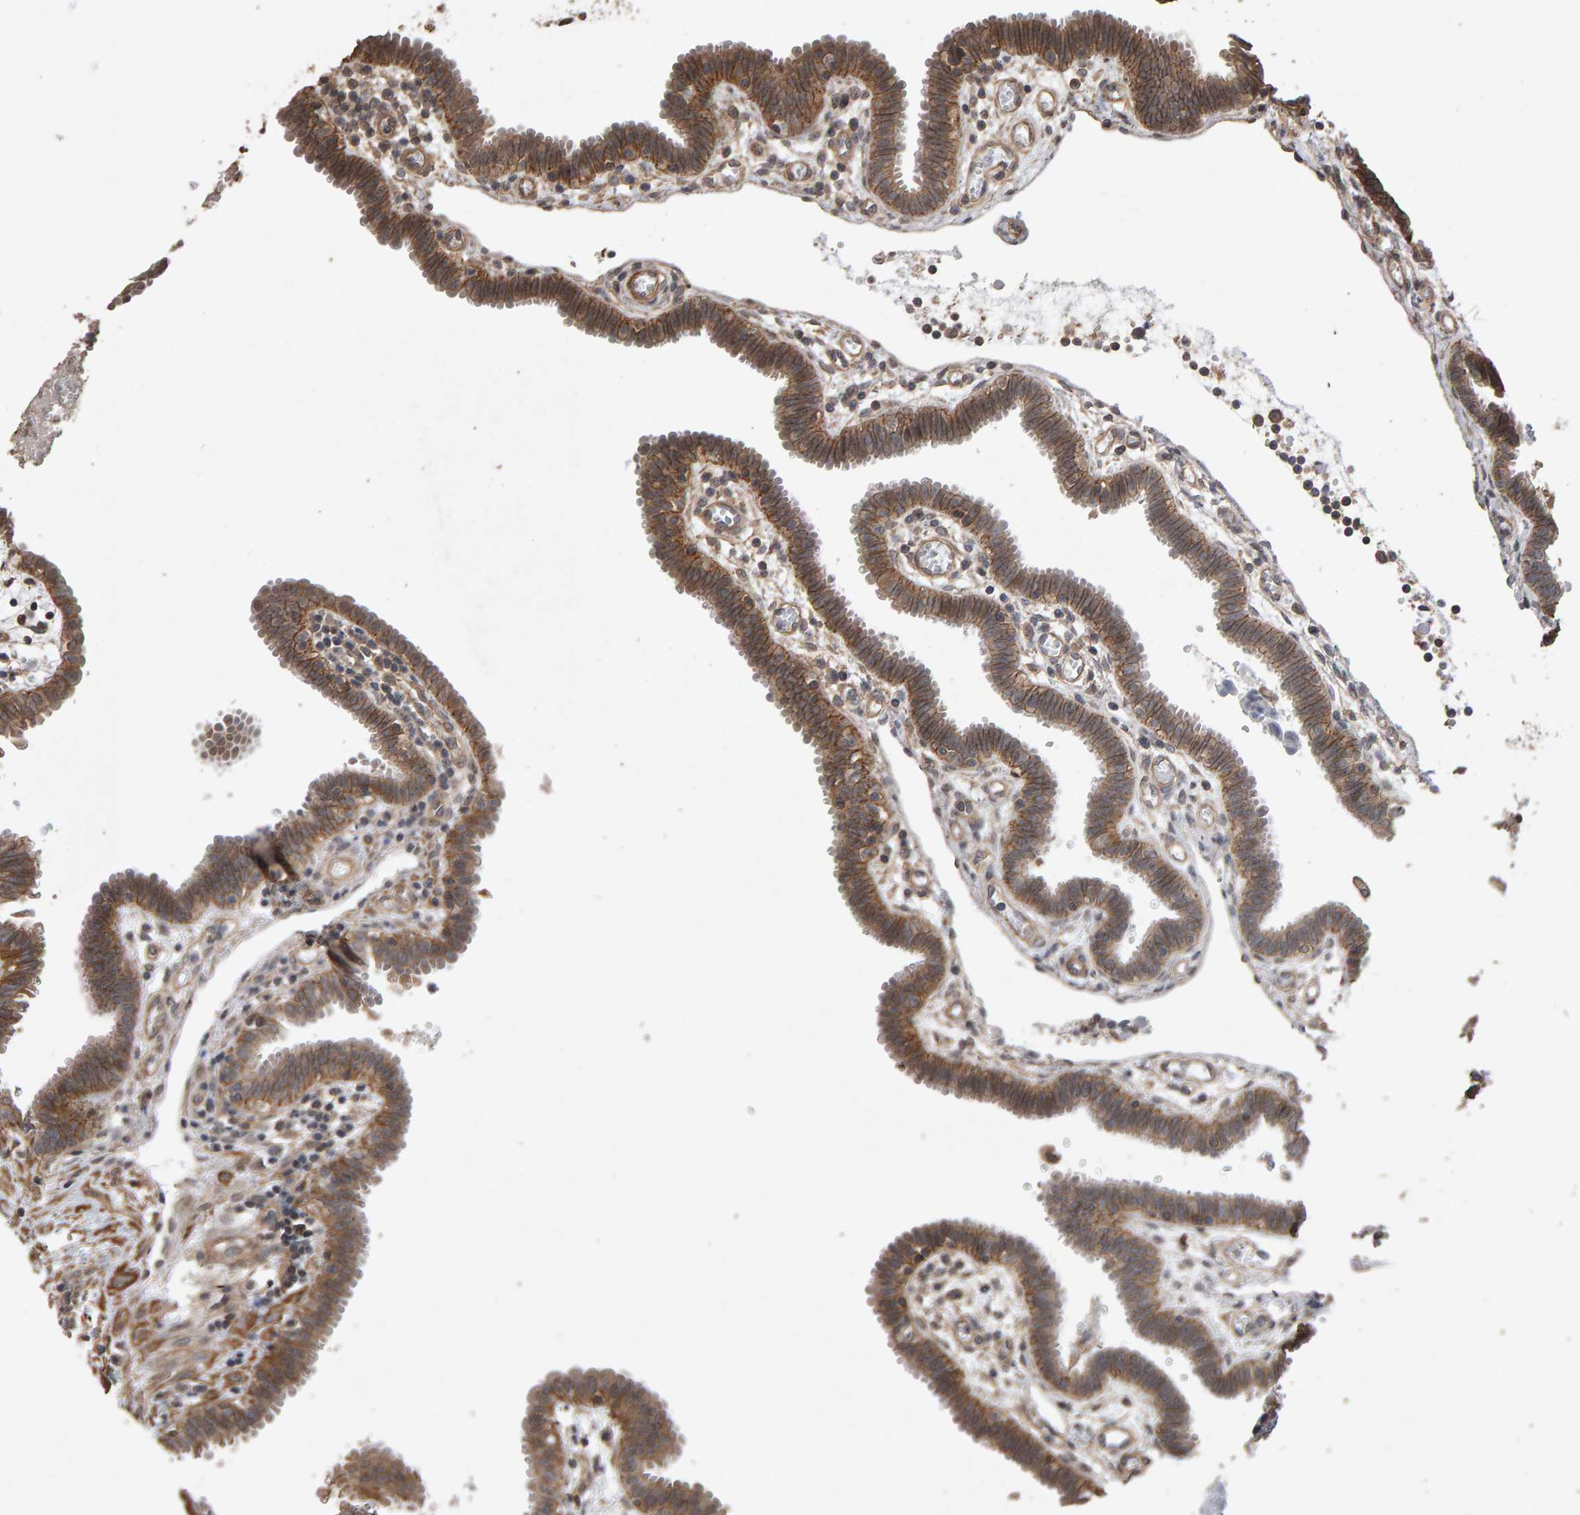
{"staining": {"intensity": "strong", "quantity": ">75%", "location": "cytoplasmic/membranous"}, "tissue": "fallopian tube", "cell_type": "Glandular cells", "image_type": "normal", "snomed": [{"axis": "morphology", "description": "Normal tissue, NOS"}, {"axis": "topography", "description": "Fallopian tube"}, {"axis": "topography", "description": "Placenta"}], "caption": "About >75% of glandular cells in normal fallopian tube demonstrate strong cytoplasmic/membranous protein expression as visualized by brown immunohistochemical staining.", "gene": "SCRIB", "patient": {"sex": "female", "age": 32}}